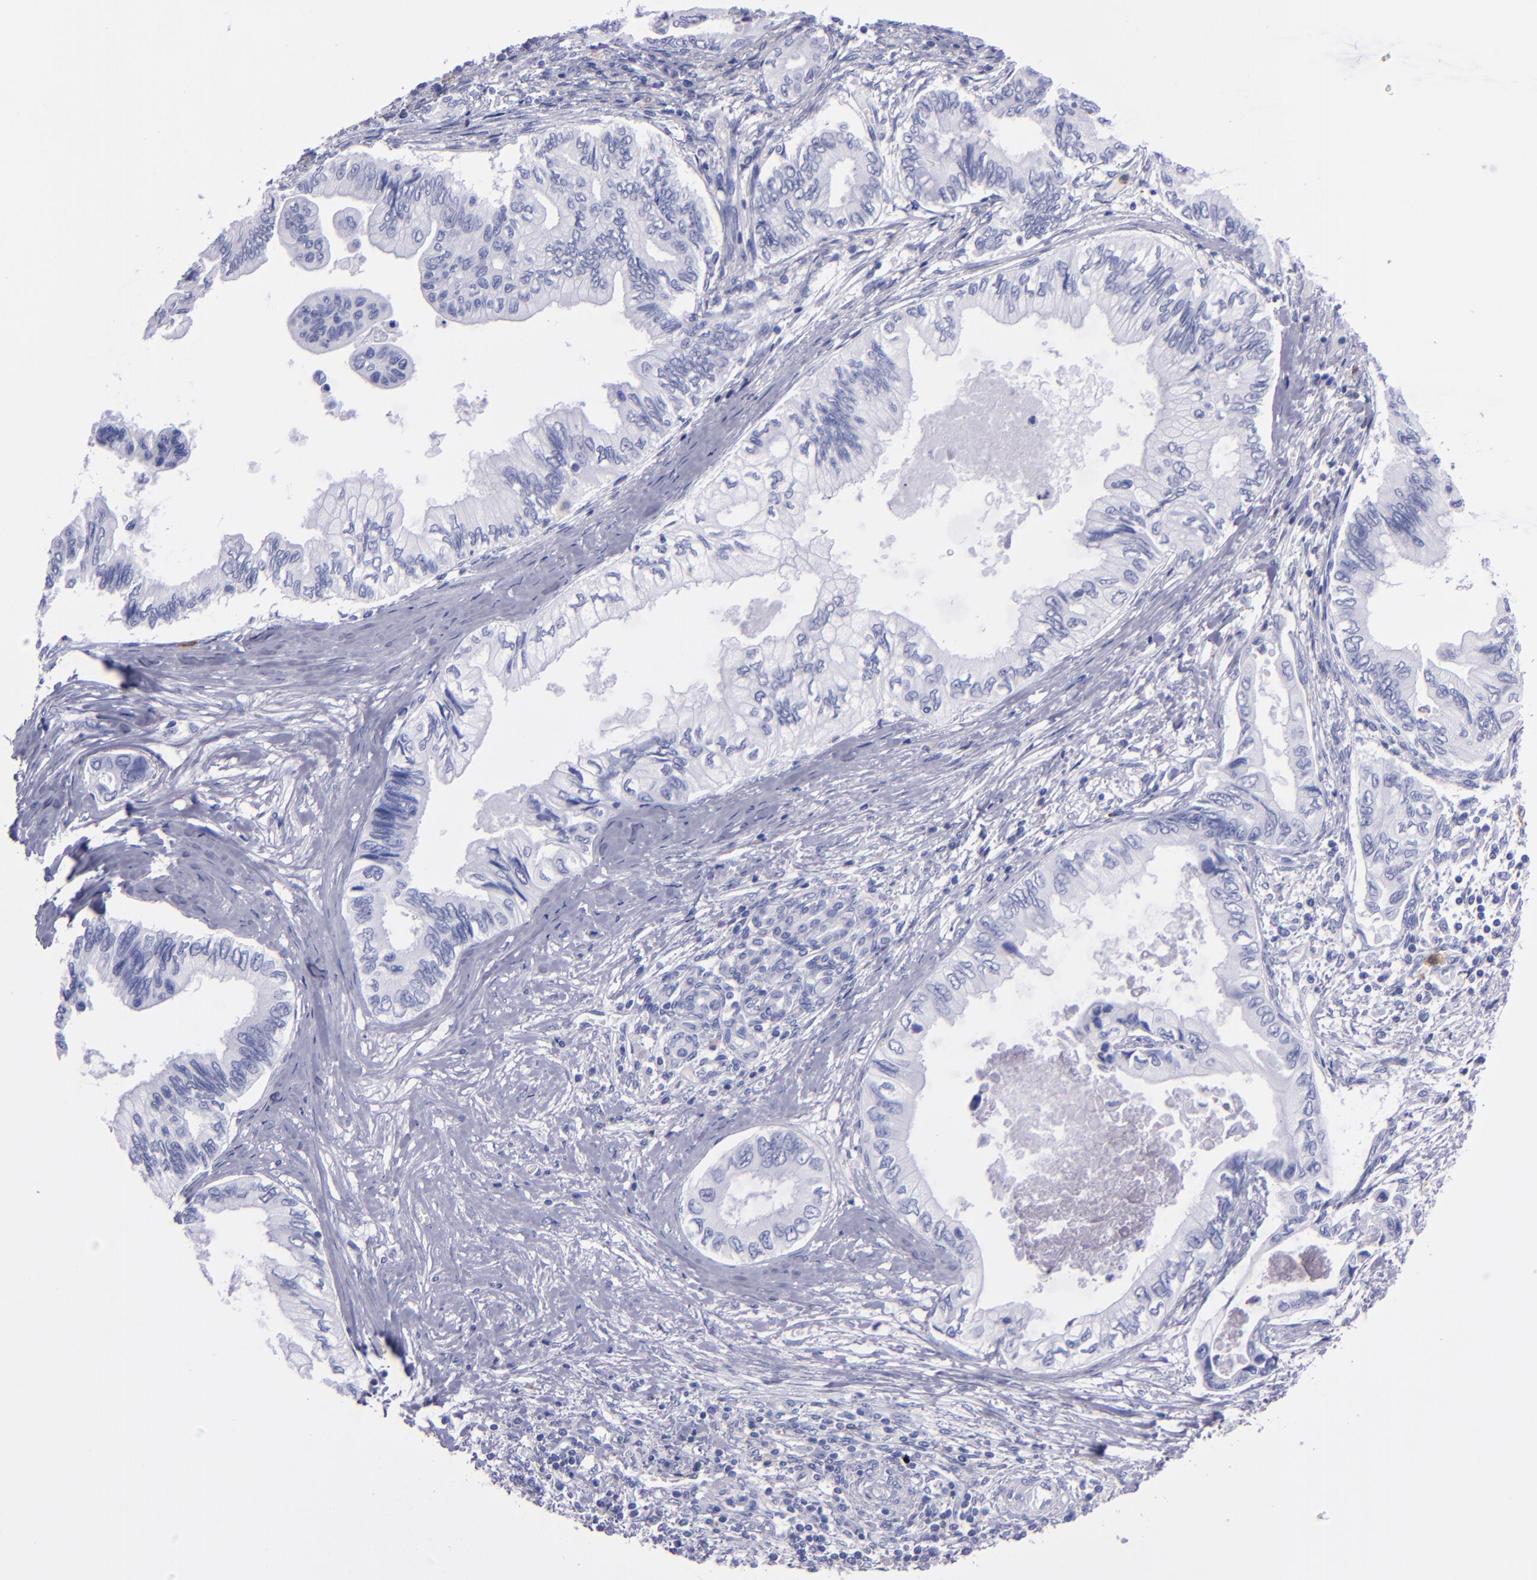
{"staining": {"intensity": "negative", "quantity": "none", "location": "none"}, "tissue": "pancreatic cancer", "cell_type": "Tumor cells", "image_type": "cancer", "snomed": [{"axis": "morphology", "description": "Adenocarcinoma, NOS"}, {"axis": "topography", "description": "Pancreas"}], "caption": "A high-resolution photomicrograph shows immunohistochemistry staining of pancreatic adenocarcinoma, which demonstrates no significant staining in tumor cells.", "gene": "CR1", "patient": {"sex": "female", "age": 66}}